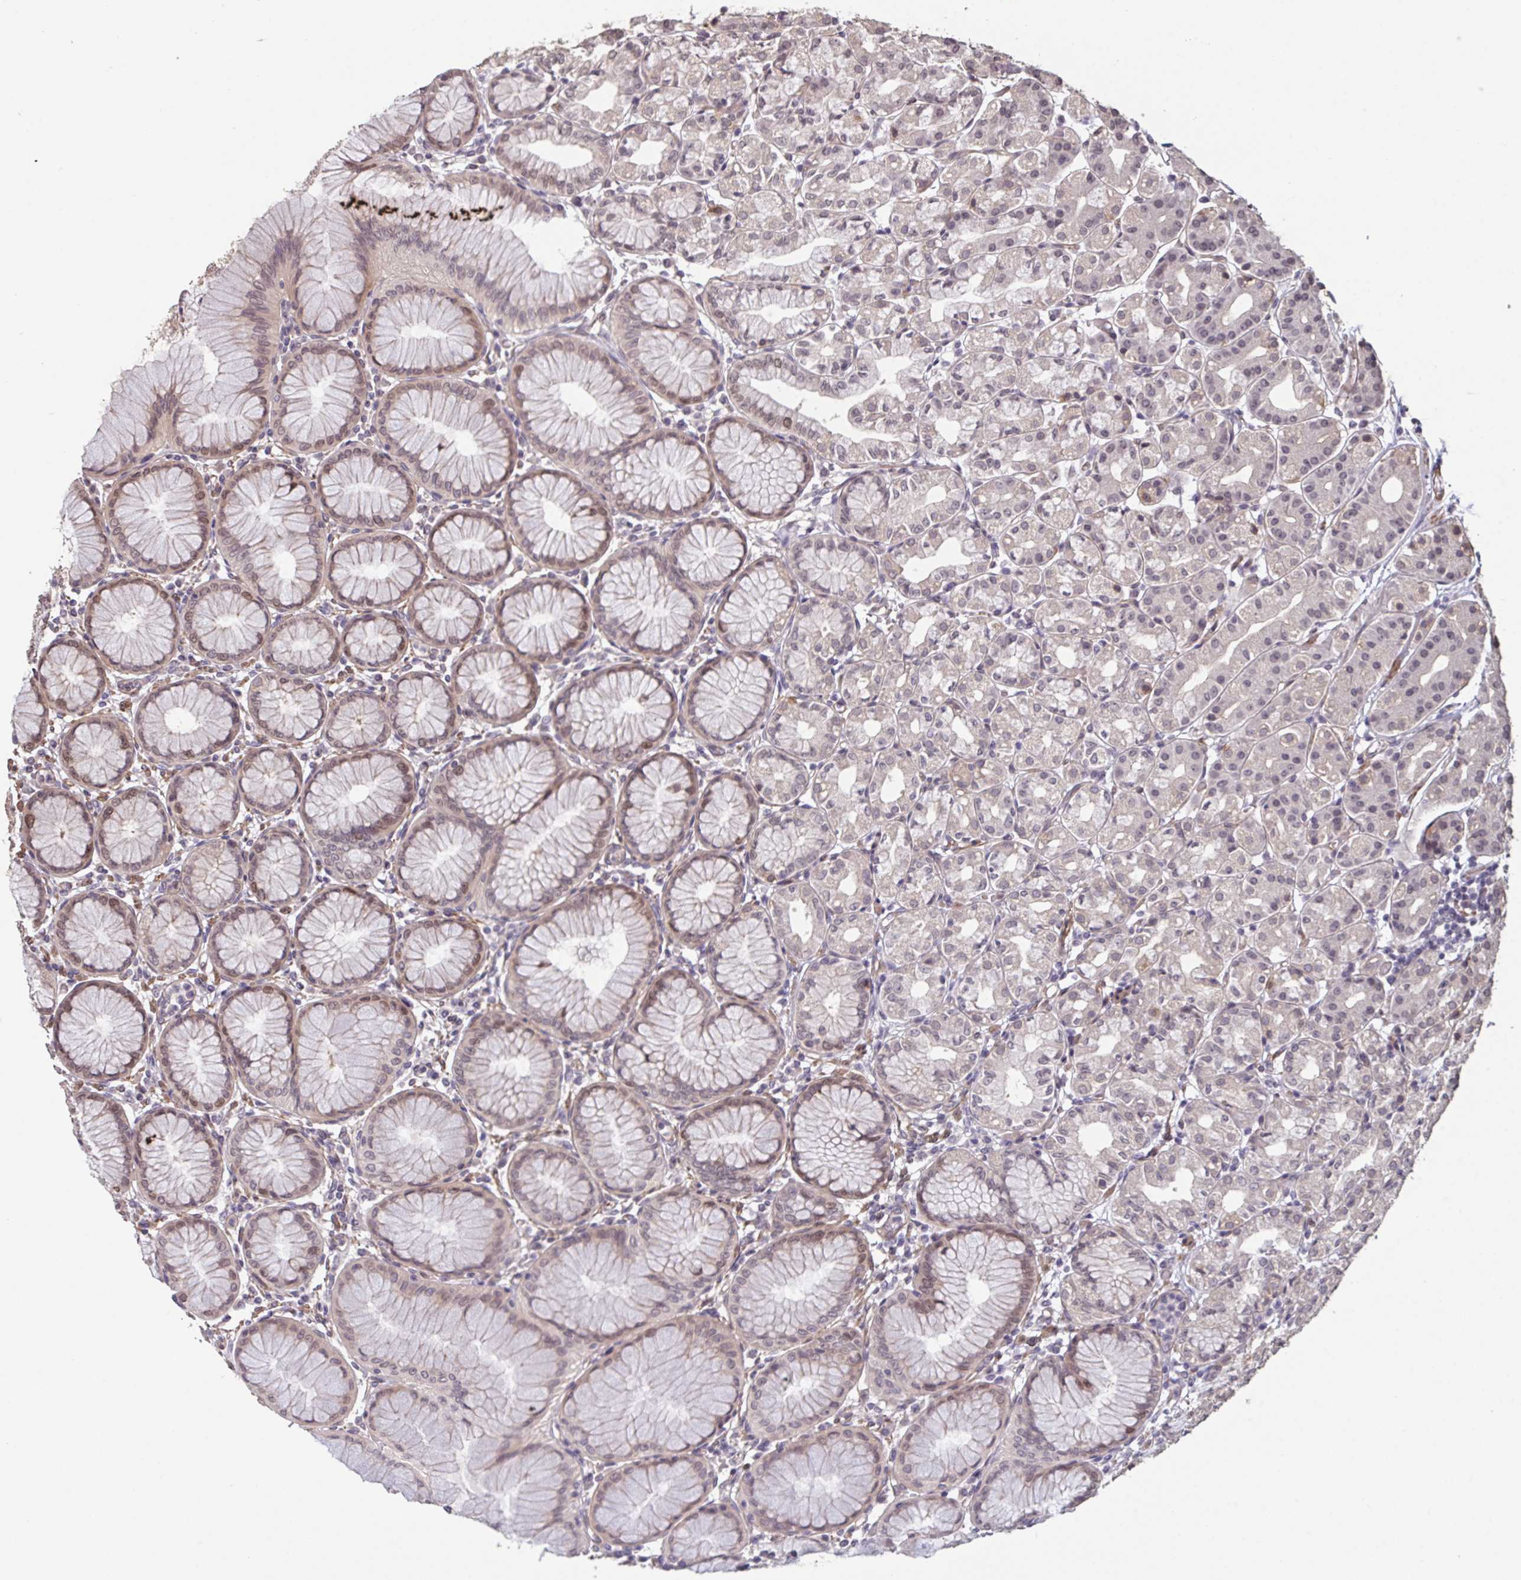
{"staining": {"intensity": "moderate", "quantity": "<25%", "location": "cytoplasmic/membranous,nuclear"}, "tissue": "stomach", "cell_type": "Glandular cells", "image_type": "normal", "snomed": [{"axis": "morphology", "description": "Normal tissue, NOS"}, {"axis": "topography", "description": "Stomach"}], "caption": "Moderate cytoplasmic/membranous,nuclear expression is appreciated in about <25% of glandular cells in benign stomach.", "gene": "IPO5", "patient": {"sex": "female", "age": 57}}